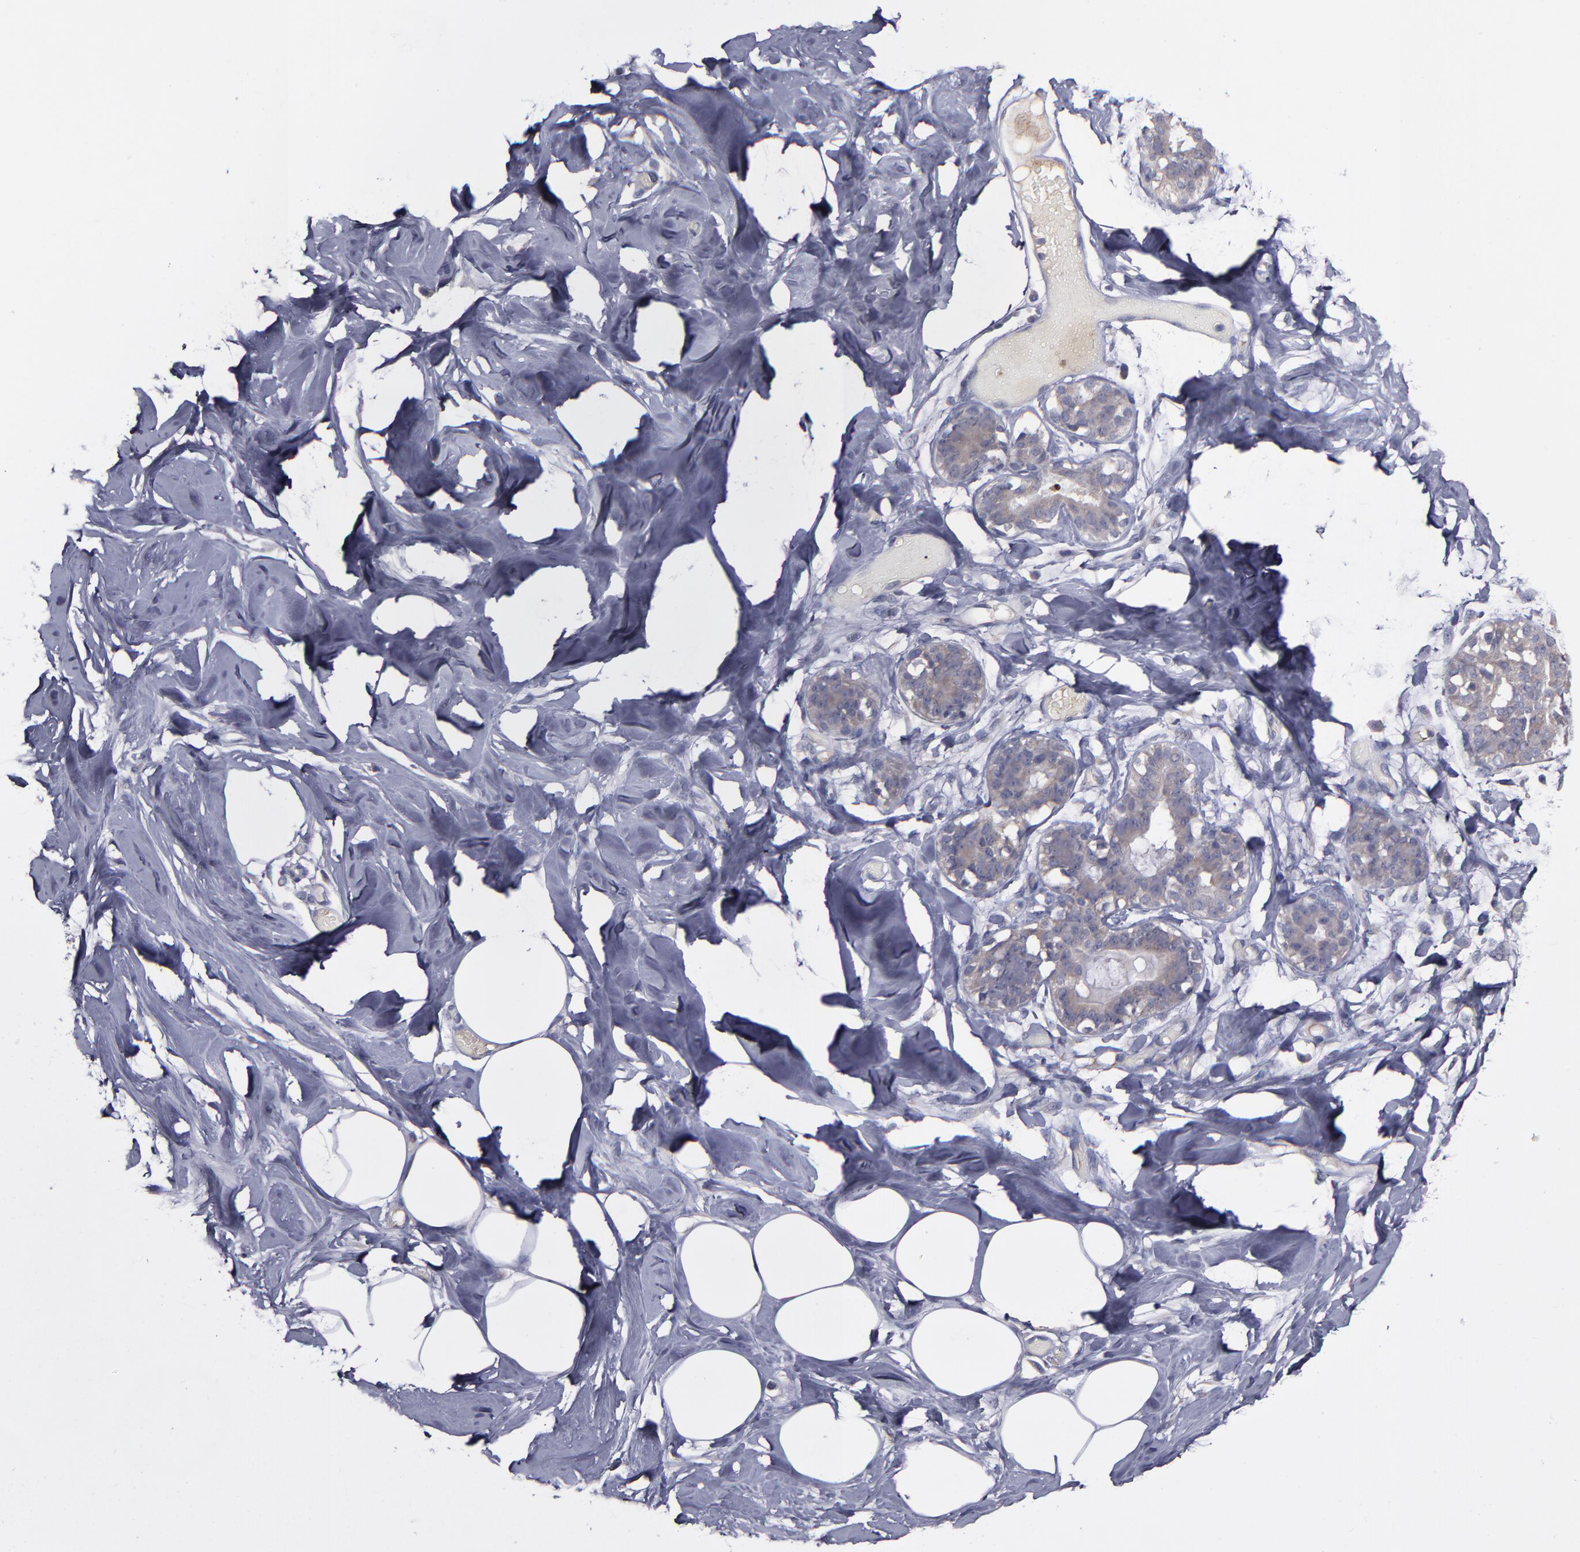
{"staining": {"intensity": "negative", "quantity": "none", "location": "none"}, "tissue": "breast", "cell_type": "Adipocytes", "image_type": "normal", "snomed": [{"axis": "morphology", "description": "Normal tissue, NOS"}, {"axis": "topography", "description": "Breast"}, {"axis": "topography", "description": "Soft tissue"}], "caption": "Immunohistochemistry photomicrograph of unremarkable human breast stained for a protein (brown), which exhibits no positivity in adipocytes.", "gene": "MMP11", "patient": {"sex": "female", "age": 25}}